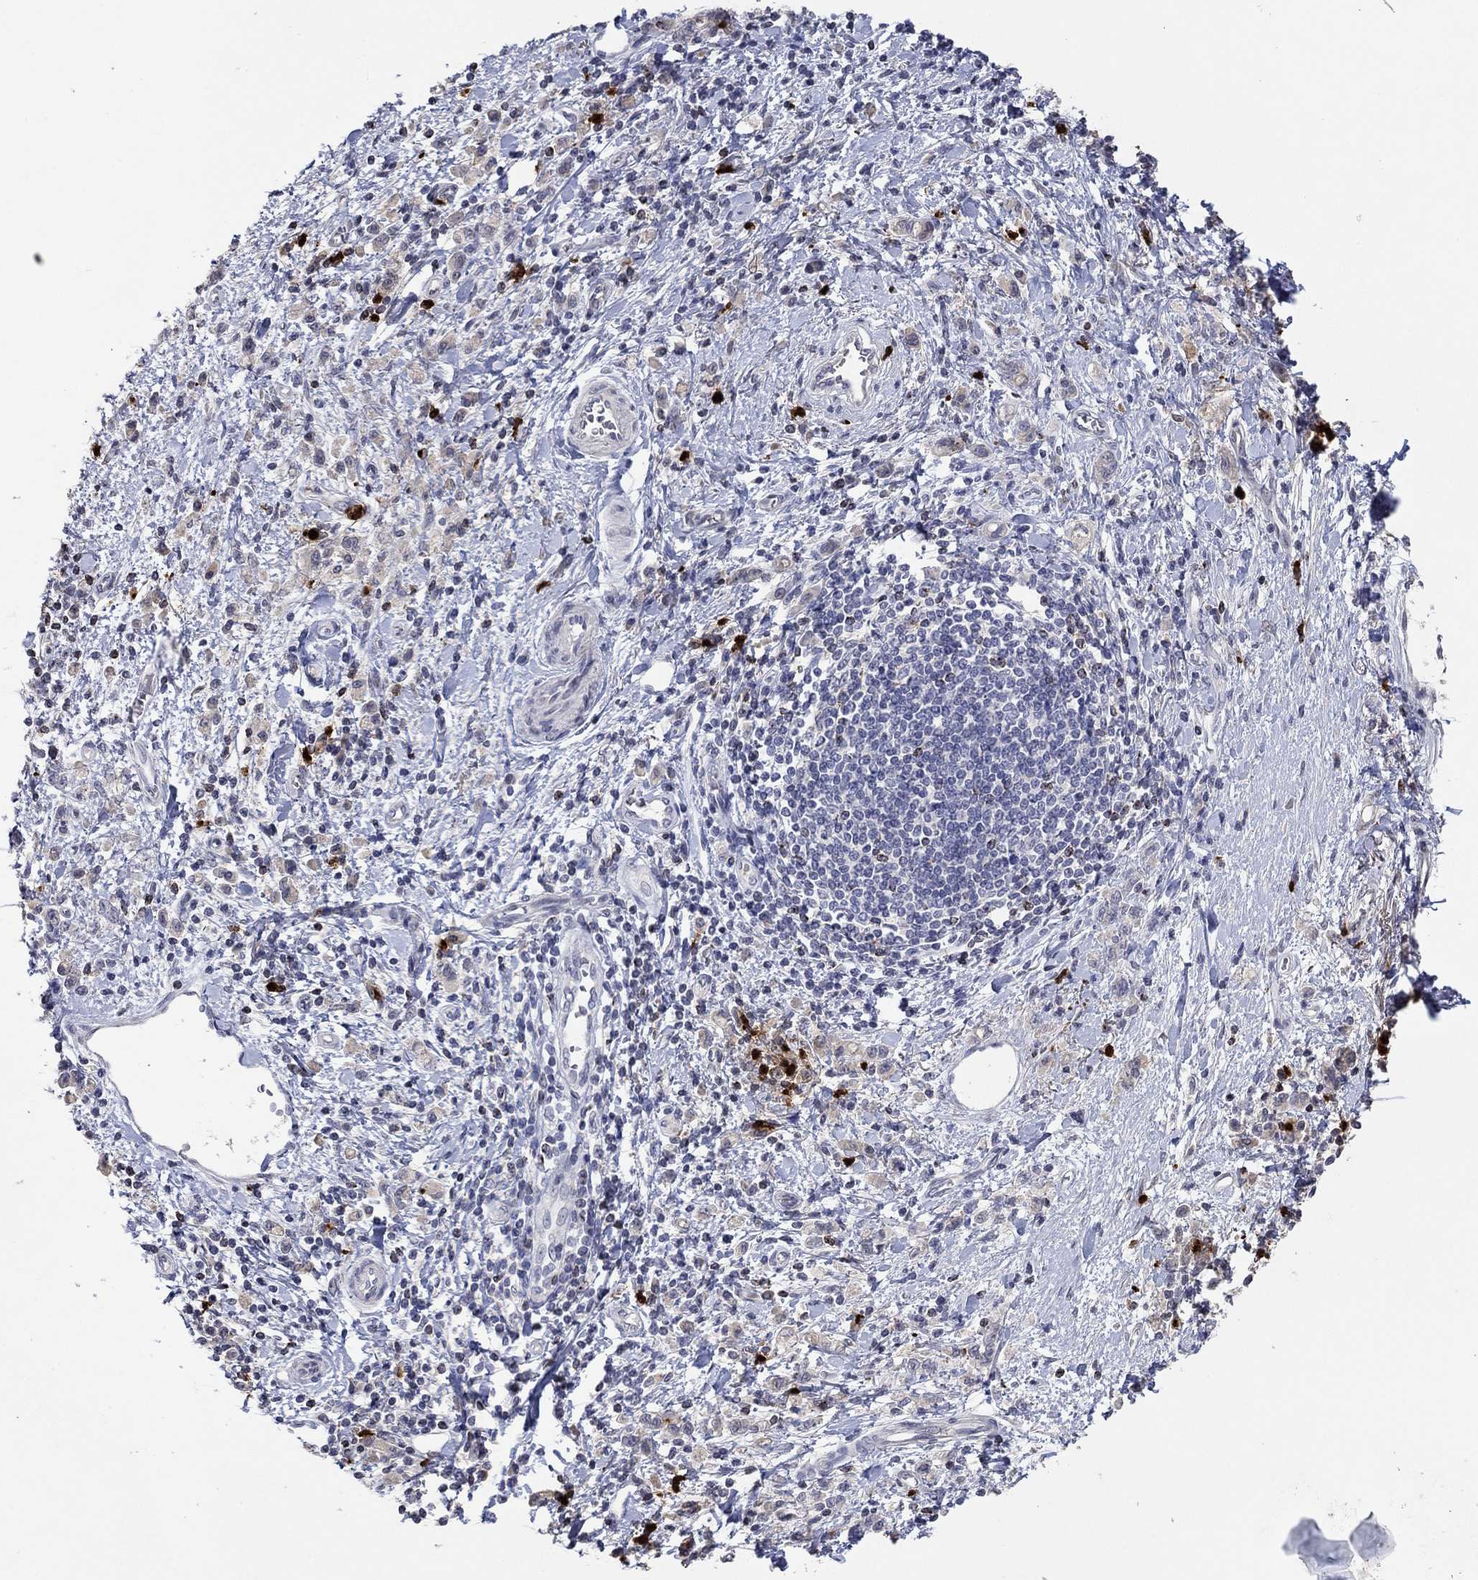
{"staining": {"intensity": "weak", "quantity": "25%-75%", "location": "cytoplasmic/membranous"}, "tissue": "stomach cancer", "cell_type": "Tumor cells", "image_type": "cancer", "snomed": [{"axis": "morphology", "description": "Adenocarcinoma, NOS"}, {"axis": "topography", "description": "Stomach"}], "caption": "Weak cytoplasmic/membranous protein expression is seen in about 25%-75% of tumor cells in adenocarcinoma (stomach).", "gene": "CCL5", "patient": {"sex": "male", "age": 77}}